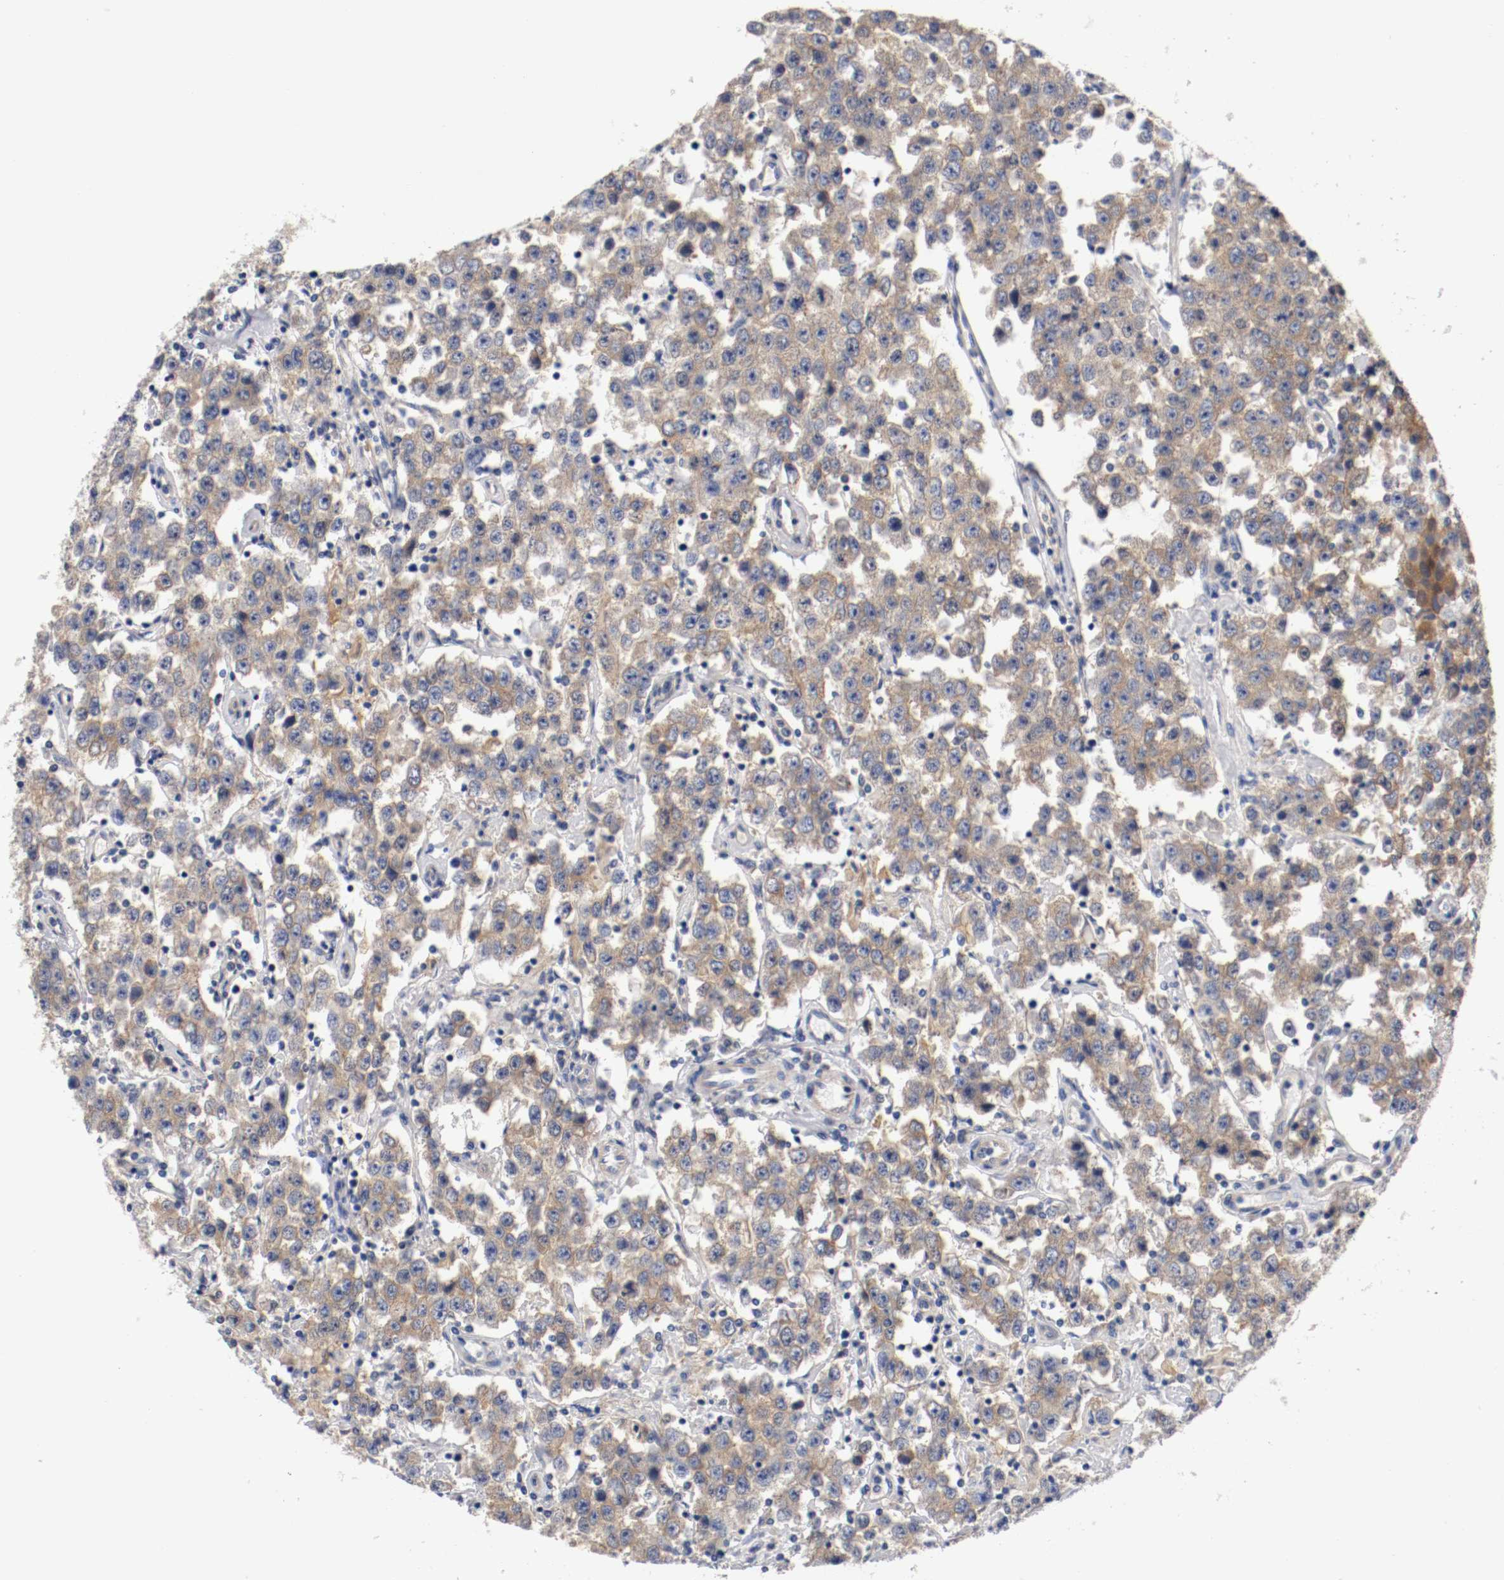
{"staining": {"intensity": "moderate", "quantity": ">75%", "location": "cytoplasmic/membranous"}, "tissue": "testis cancer", "cell_type": "Tumor cells", "image_type": "cancer", "snomed": [{"axis": "morphology", "description": "Seminoma, NOS"}, {"axis": "topography", "description": "Testis"}], "caption": "The histopathology image demonstrates immunohistochemical staining of testis seminoma. There is moderate cytoplasmic/membranous staining is present in approximately >75% of tumor cells.", "gene": "HGS", "patient": {"sex": "male", "age": 52}}